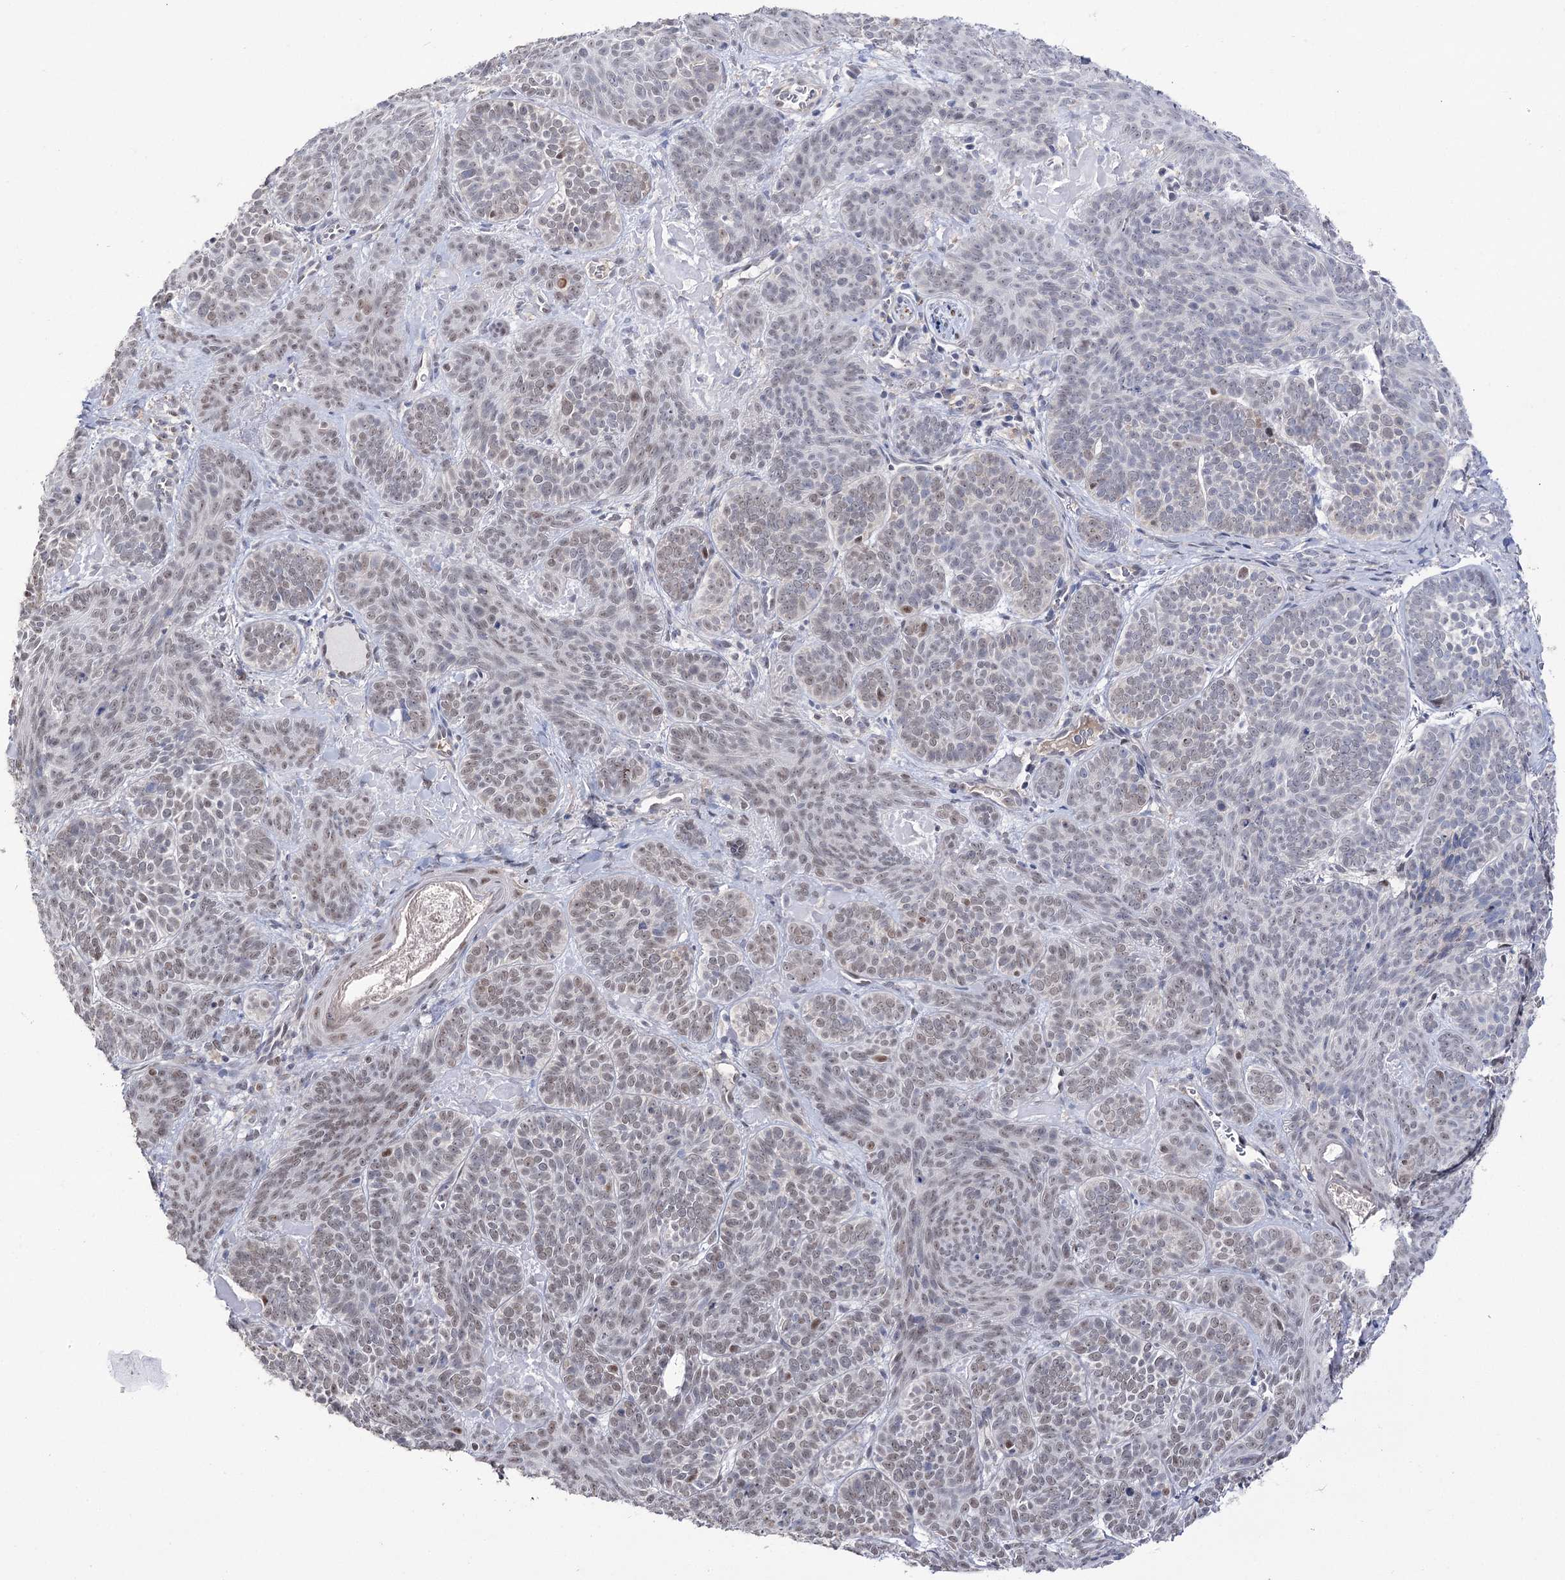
{"staining": {"intensity": "weak", "quantity": "25%-75%", "location": "nuclear"}, "tissue": "skin cancer", "cell_type": "Tumor cells", "image_type": "cancer", "snomed": [{"axis": "morphology", "description": "Basal cell carcinoma"}, {"axis": "topography", "description": "Skin"}], "caption": "Skin cancer (basal cell carcinoma) stained for a protein exhibits weak nuclear positivity in tumor cells.", "gene": "VGLL4", "patient": {"sex": "male", "age": 85}}